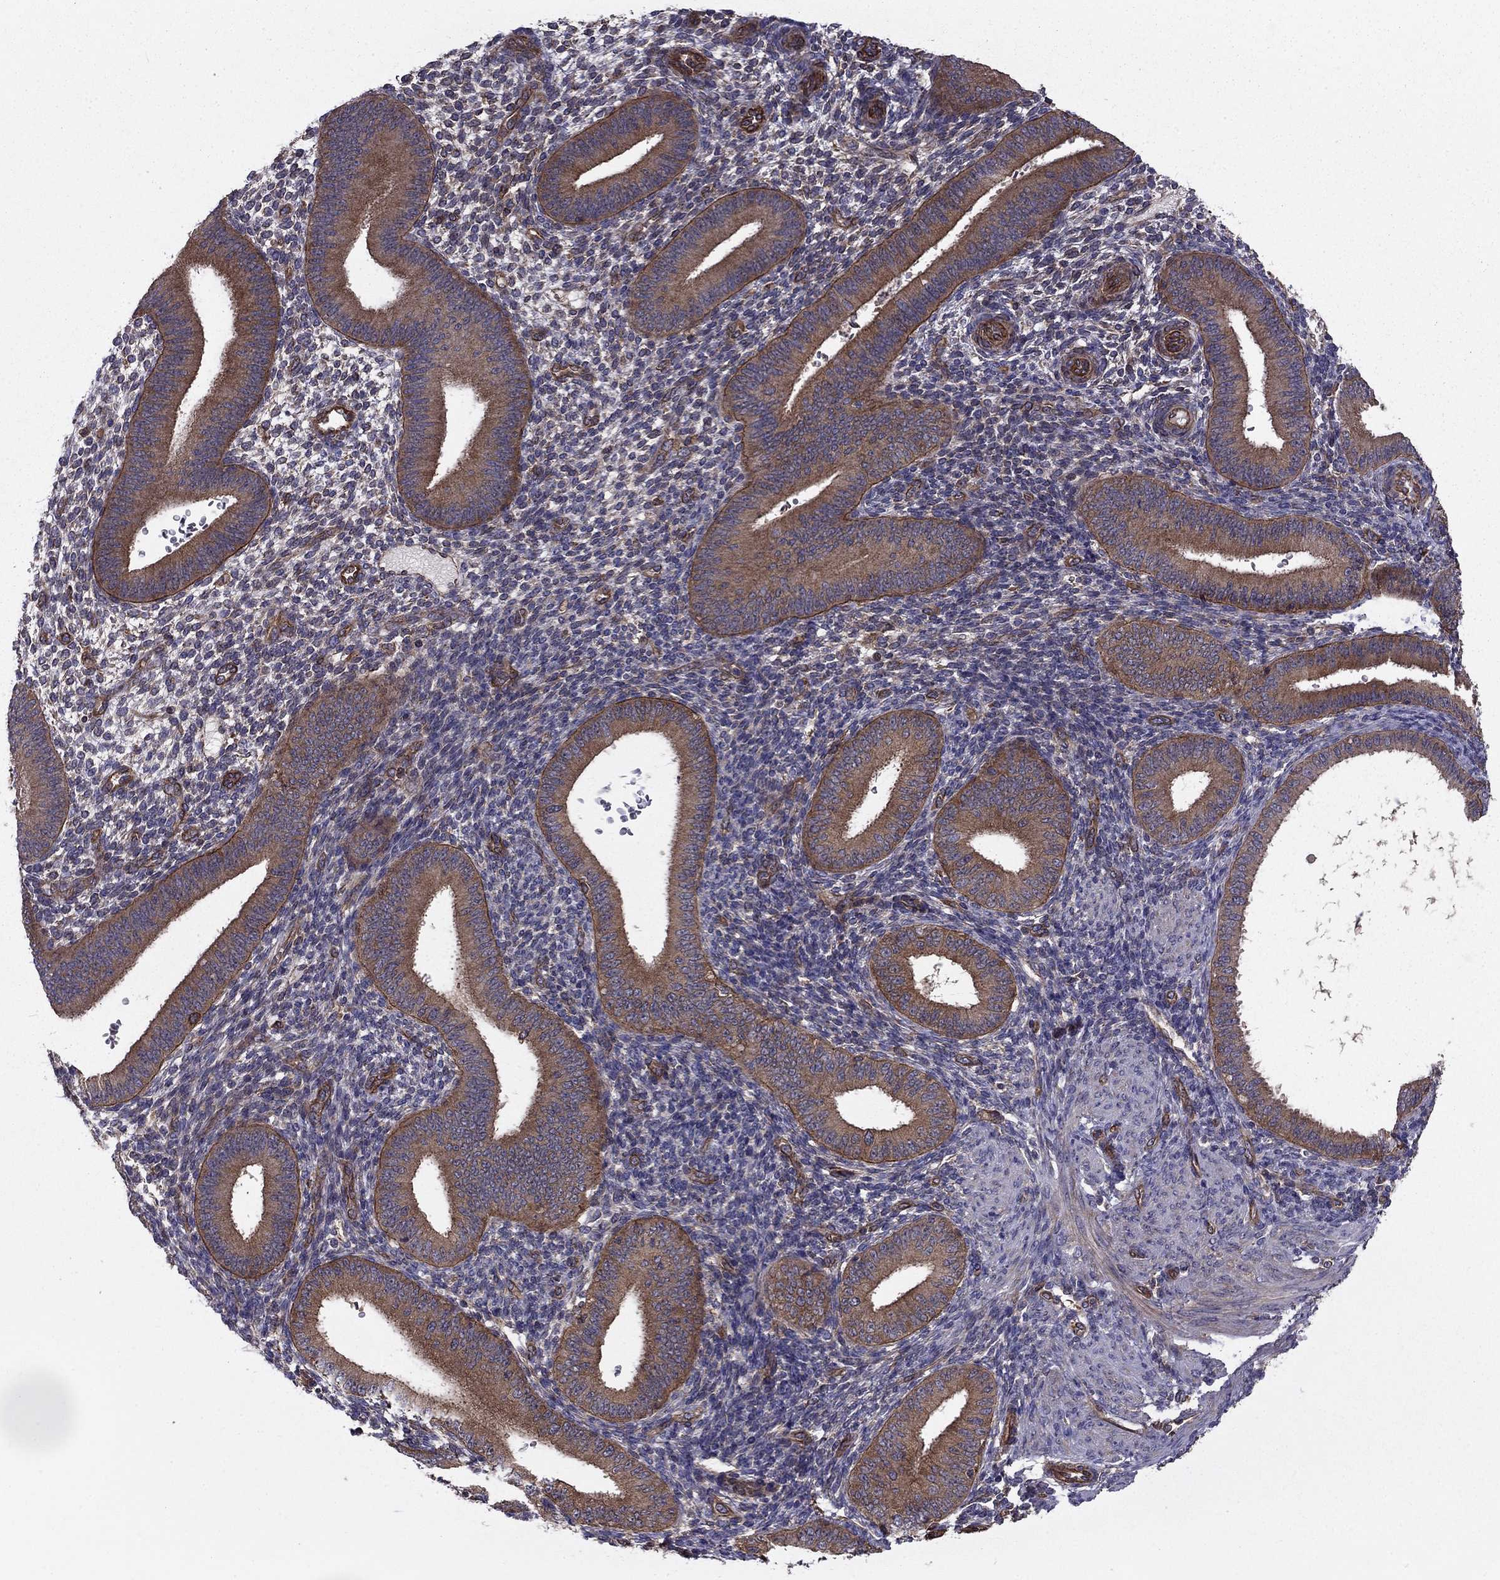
{"staining": {"intensity": "negative", "quantity": "none", "location": "none"}, "tissue": "endometrium", "cell_type": "Cells in endometrial stroma", "image_type": "normal", "snomed": [{"axis": "morphology", "description": "Normal tissue, NOS"}, {"axis": "topography", "description": "Endometrium"}], "caption": "A photomicrograph of human endometrium is negative for staining in cells in endometrial stroma. (Stains: DAB (3,3'-diaminobenzidine) IHC with hematoxylin counter stain, Microscopy: brightfield microscopy at high magnification).", "gene": "SHMT1", "patient": {"sex": "female", "age": 39}}